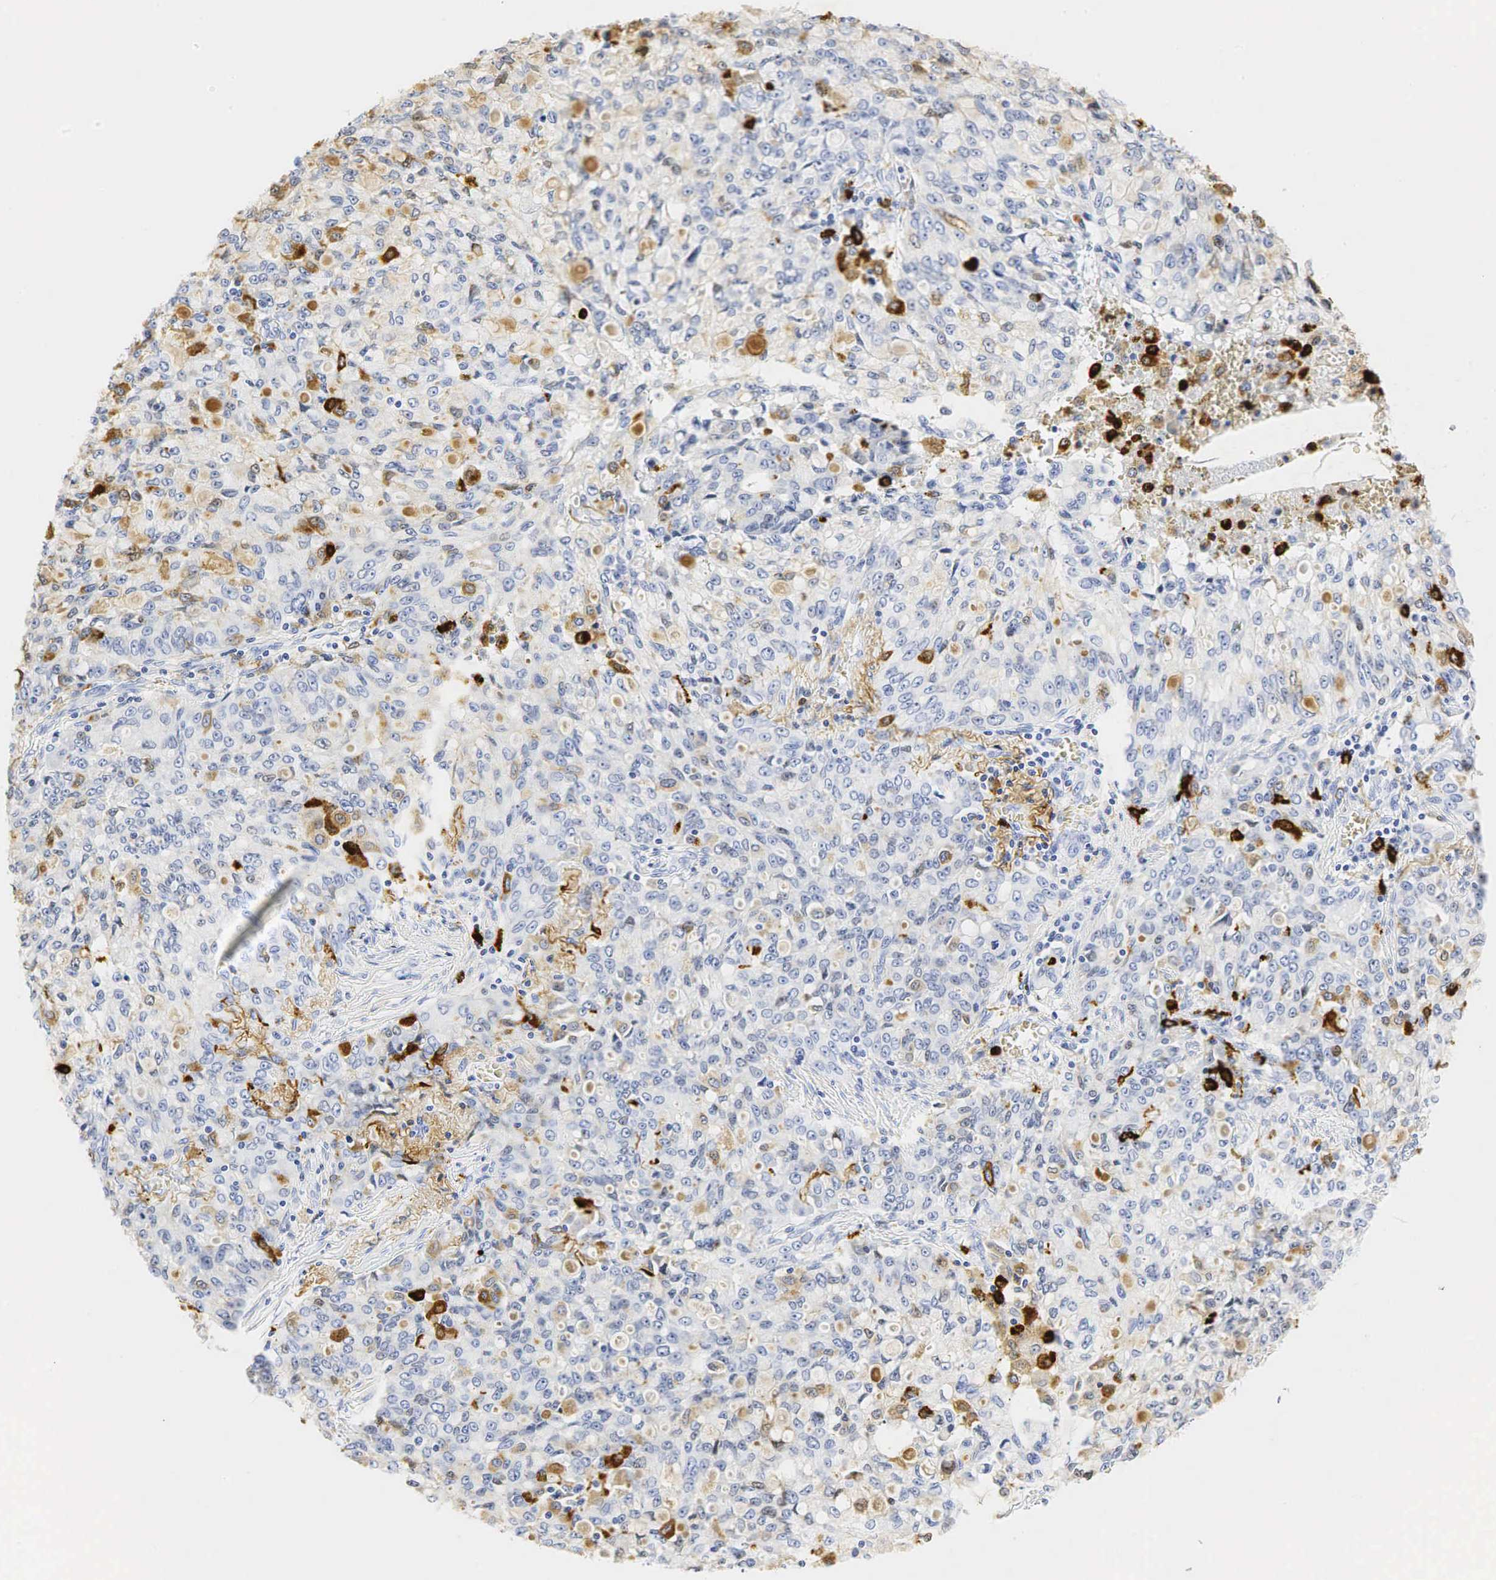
{"staining": {"intensity": "weak", "quantity": "<25%", "location": "nuclear"}, "tissue": "lung cancer", "cell_type": "Tumor cells", "image_type": "cancer", "snomed": [{"axis": "morphology", "description": "Adenocarcinoma, NOS"}, {"axis": "topography", "description": "Lung"}], "caption": "There is no significant staining in tumor cells of lung cancer.", "gene": "LYZ", "patient": {"sex": "female", "age": 44}}